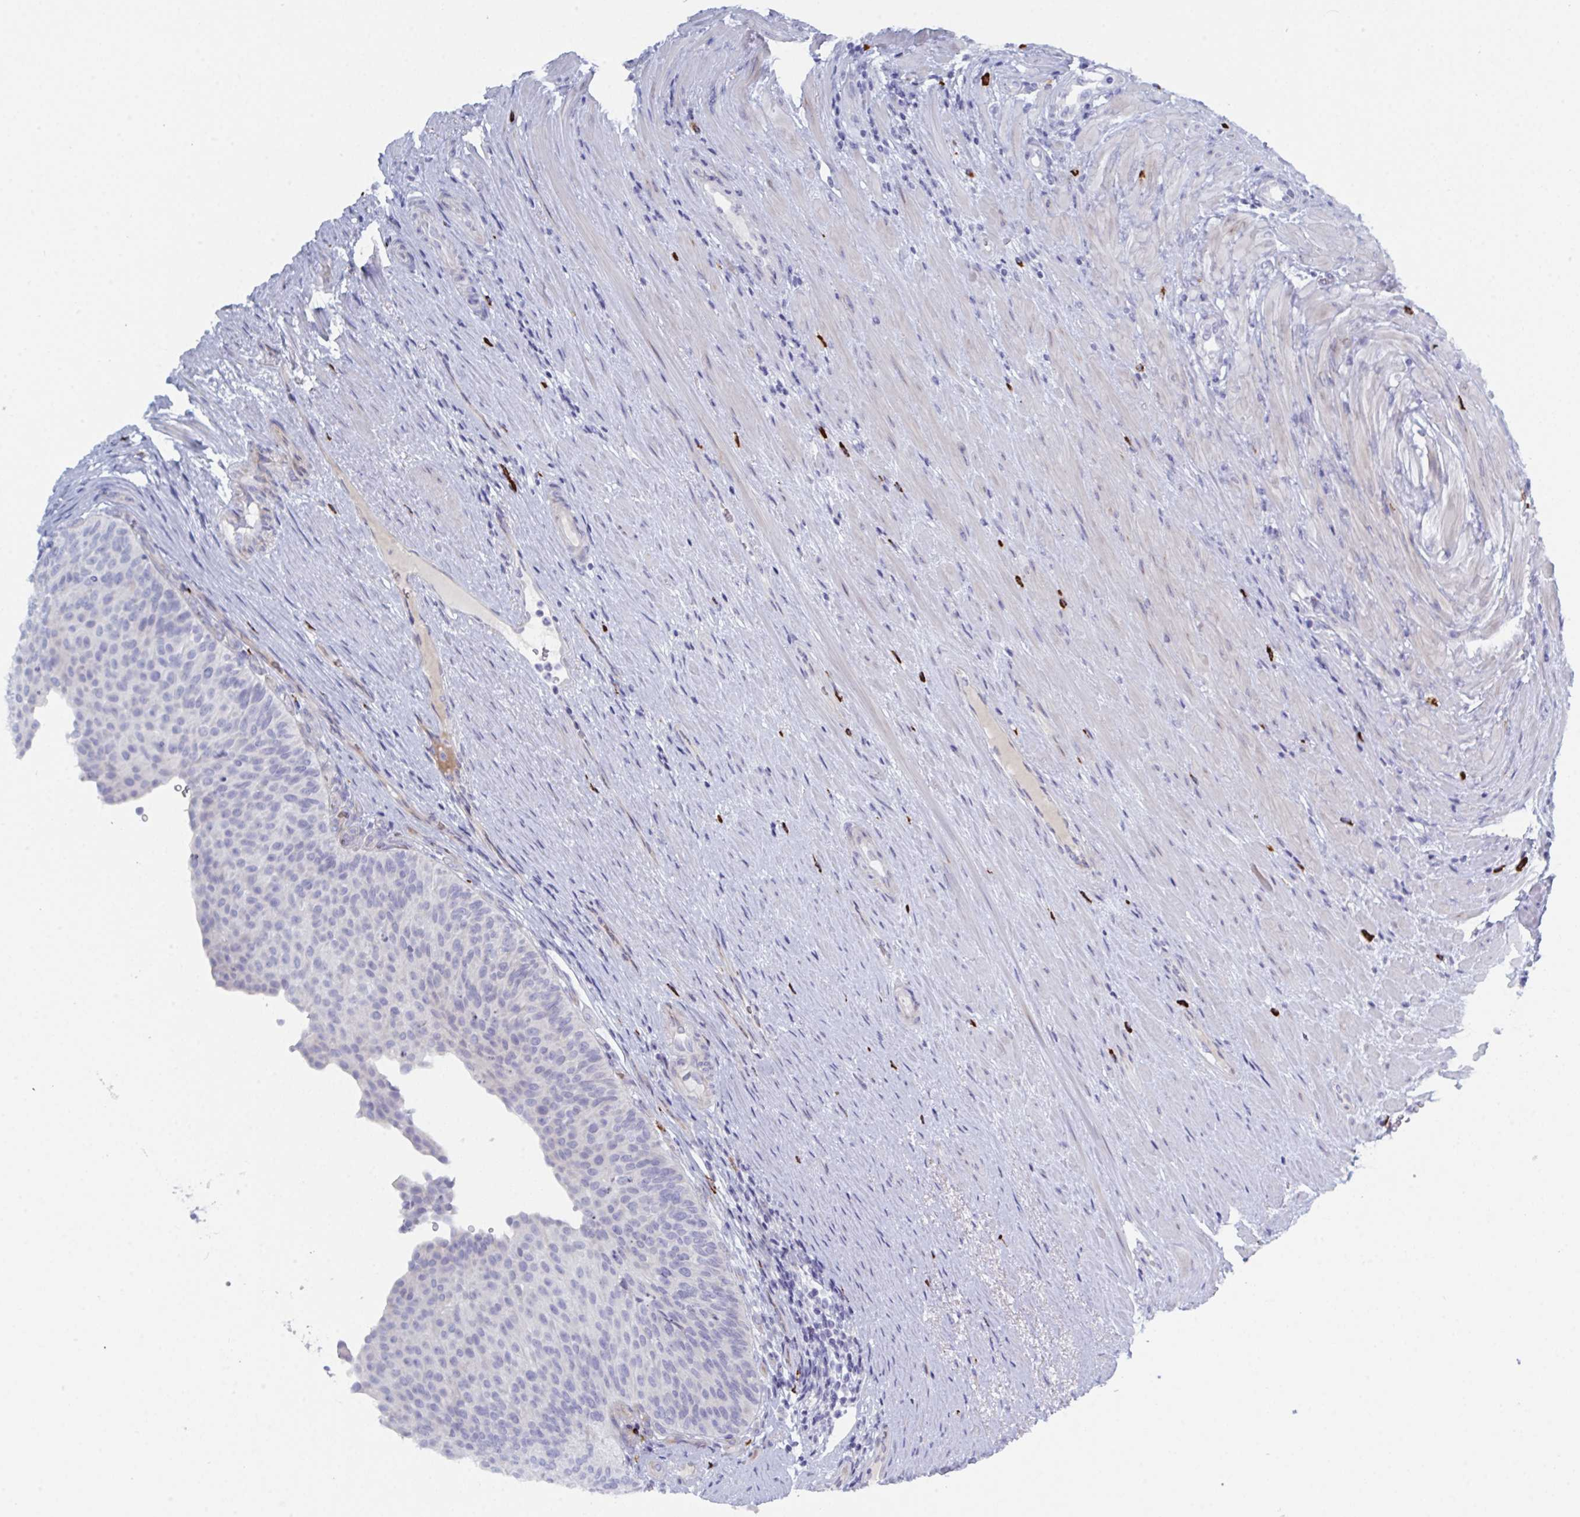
{"staining": {"intensity": "moderate", "quantity": "25%-75%", "location": "cytoplasmic/membranous"}, "tissue": "urinary bladder", "cell_type": "Urothelial cells", "image_type": "normal", "snomed": [{"axis": "morphology", "description": "Normal tissue, NOS"}, {"axis": "topography", "description": "Urinary bladder"}, {"axis": "topography", "description": "Prostate"}], "caption": "IHC micrograph of unremarkable human urinary bladder stained for a protein (brown), which displays medium levels of moderate cytoplasmic/membranous expression in about 25%-75% of urothelial cells.", "gene": "ZNF684", "patient": {"sex": "male", "age": 77}}